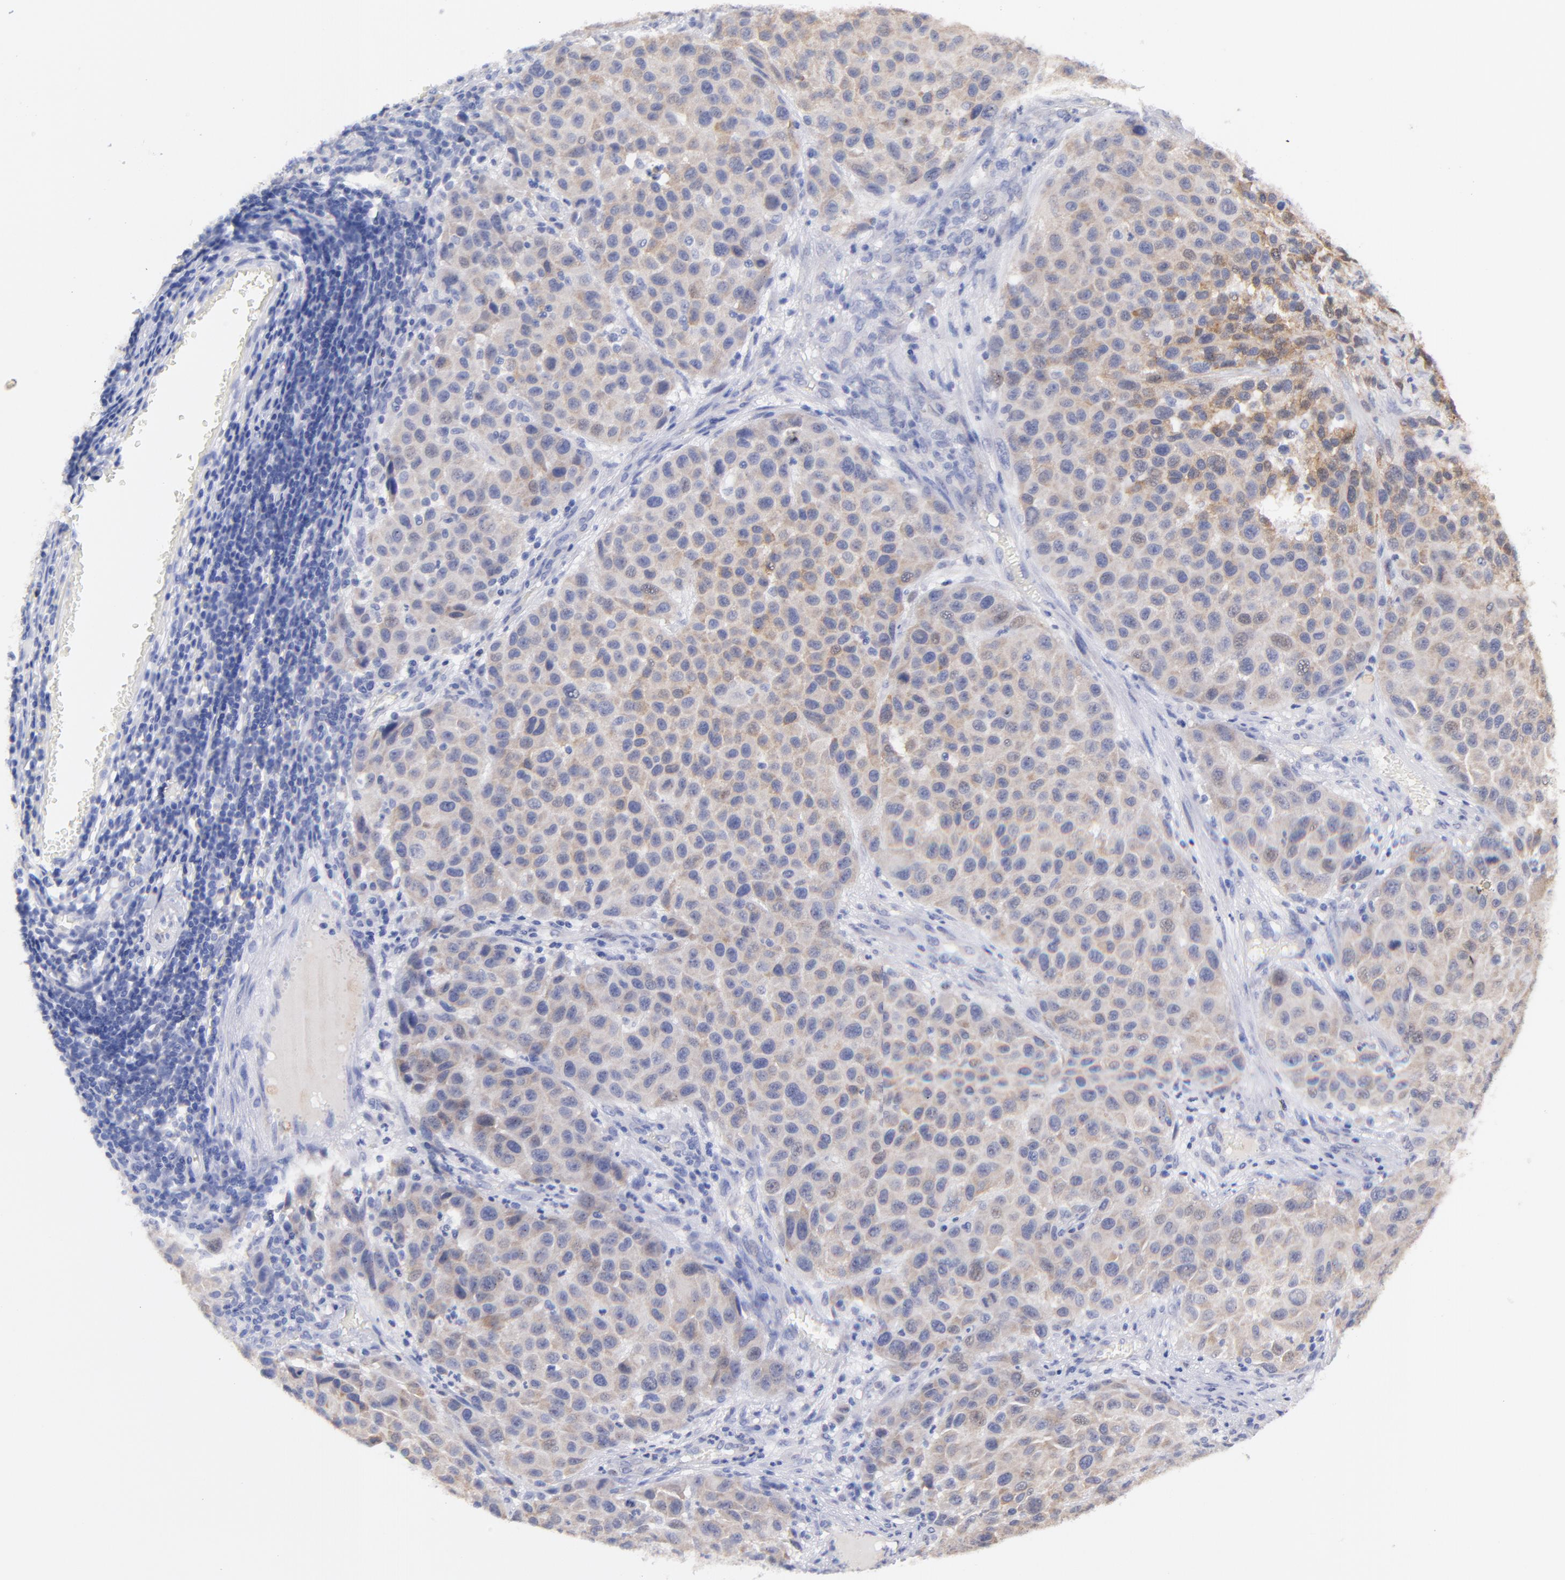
{"staining": {"intensity": "weak", "quantity": ">75%", "location": "cytoplasmic/membranous"}, "tissue": "melanoma", "cell_type": "Tumor cells", "image_type": "cancer", "snomed": [{"axis": "morphology", "description": "Malignant melanoma, Metastatic site"}, {"axis": "topography", "description": "Lymph node"}], "caption": "This micrograph exhibits melanoma stained with immunohistochemistry (IHC) to label a protein in brown. The cytoplasmic/membranous of tumor cells show weak positivity for the protein. Nuclei are counter-stained blue.", "gene": "CFAP57", "patient": {"sex": "male", "age": 61}}